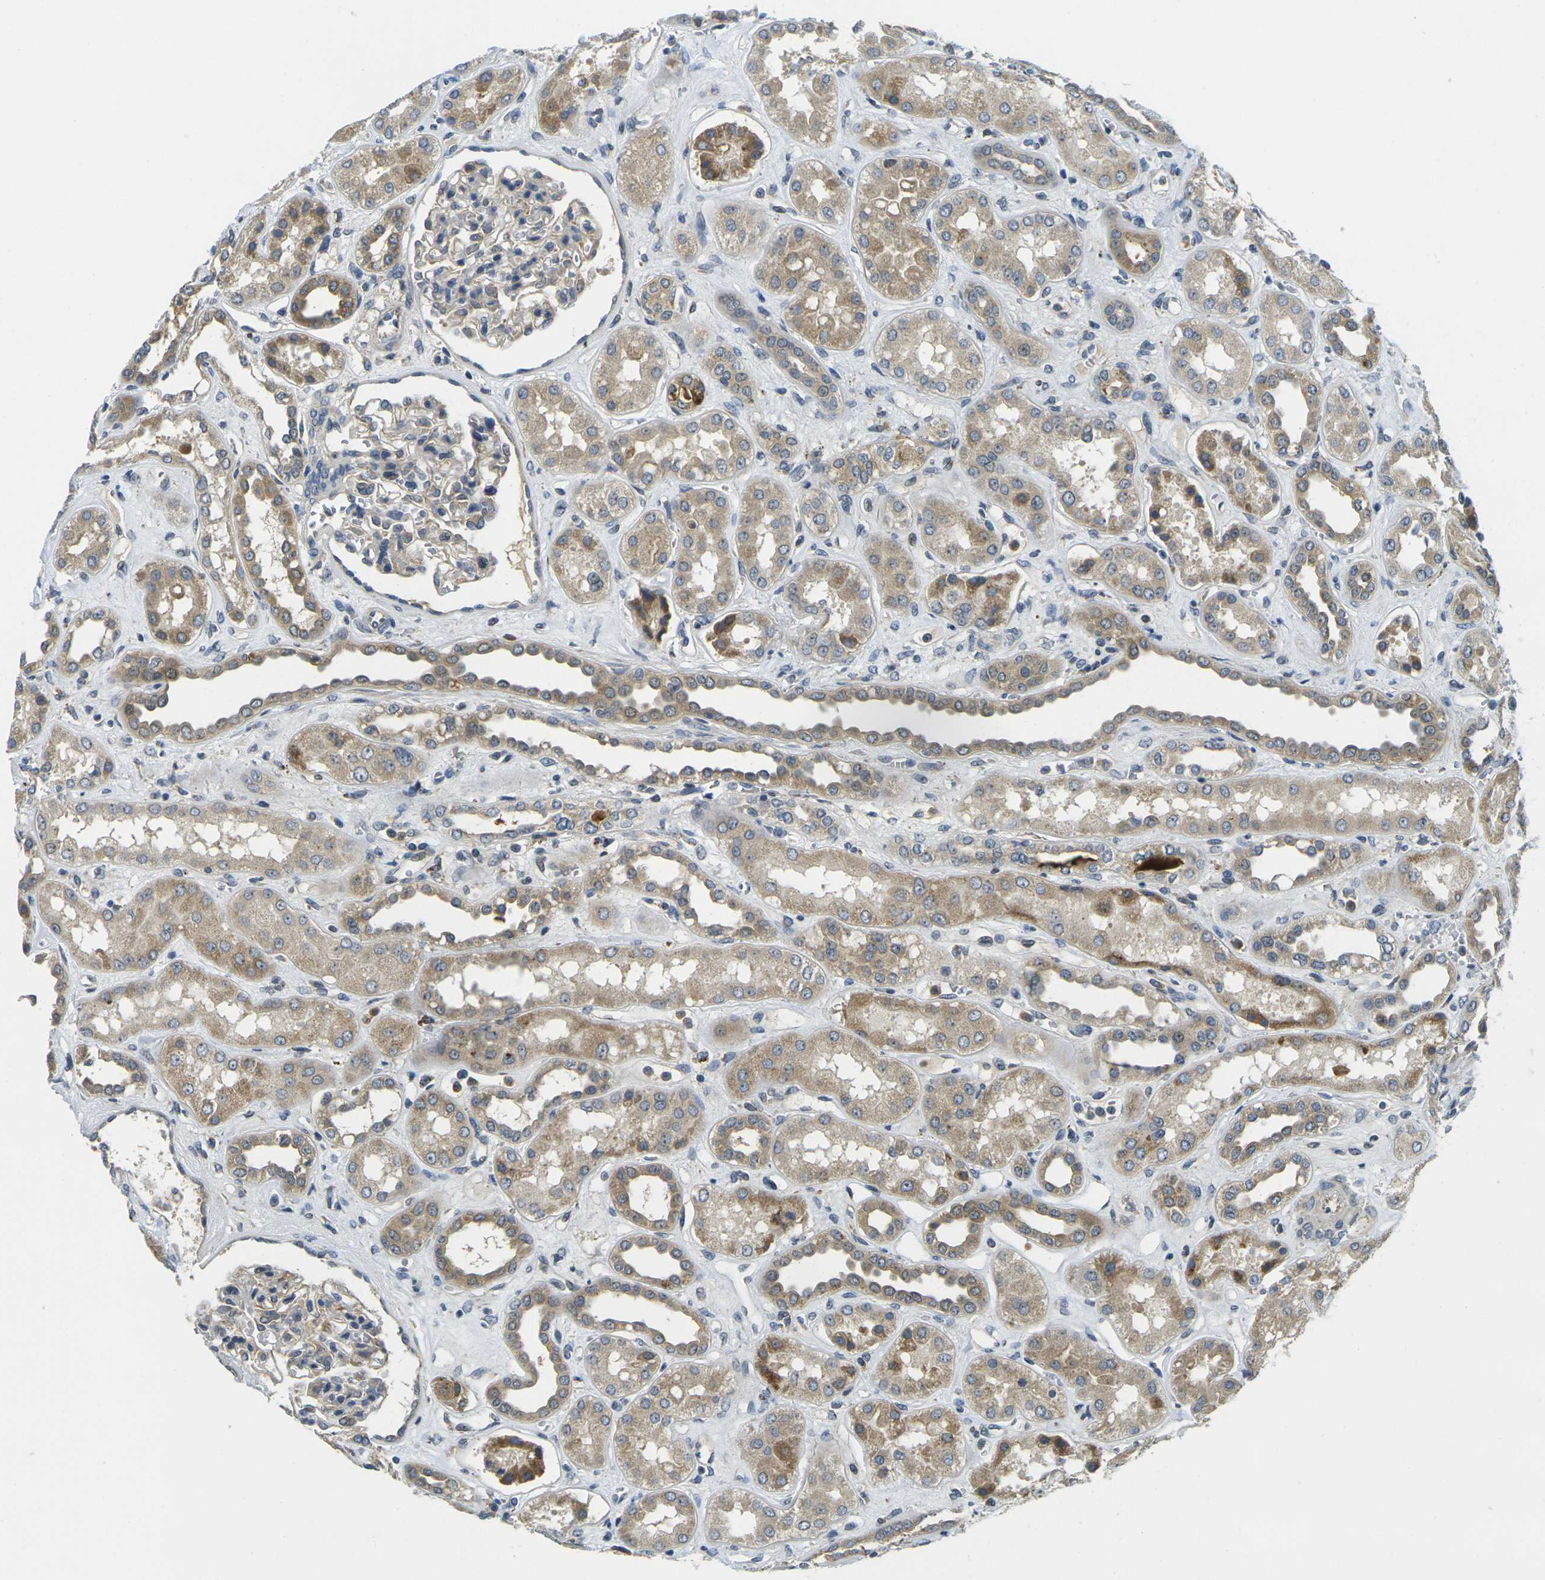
{"staining": {"intensity": "weak", "quantity": "25%-75%", "location": "cytoplasmic/membranous"}, "tissue": "kidney", "cell_type": "Cells in glomeruli", "image_type": "normal", "snomed": [{"axis": "morphology", "description": "Normal tissue, NOS"}, {"axis": "topography", "description": "Kidney"}], "caption": "Human kidney stained with a brown dye displays weak cytoplasmic/membranous positive expression in approximately 25%-75% of cells in glomeruli.", "gene": "MINAR2", "patient": {"sex": "male", "age": 59}}